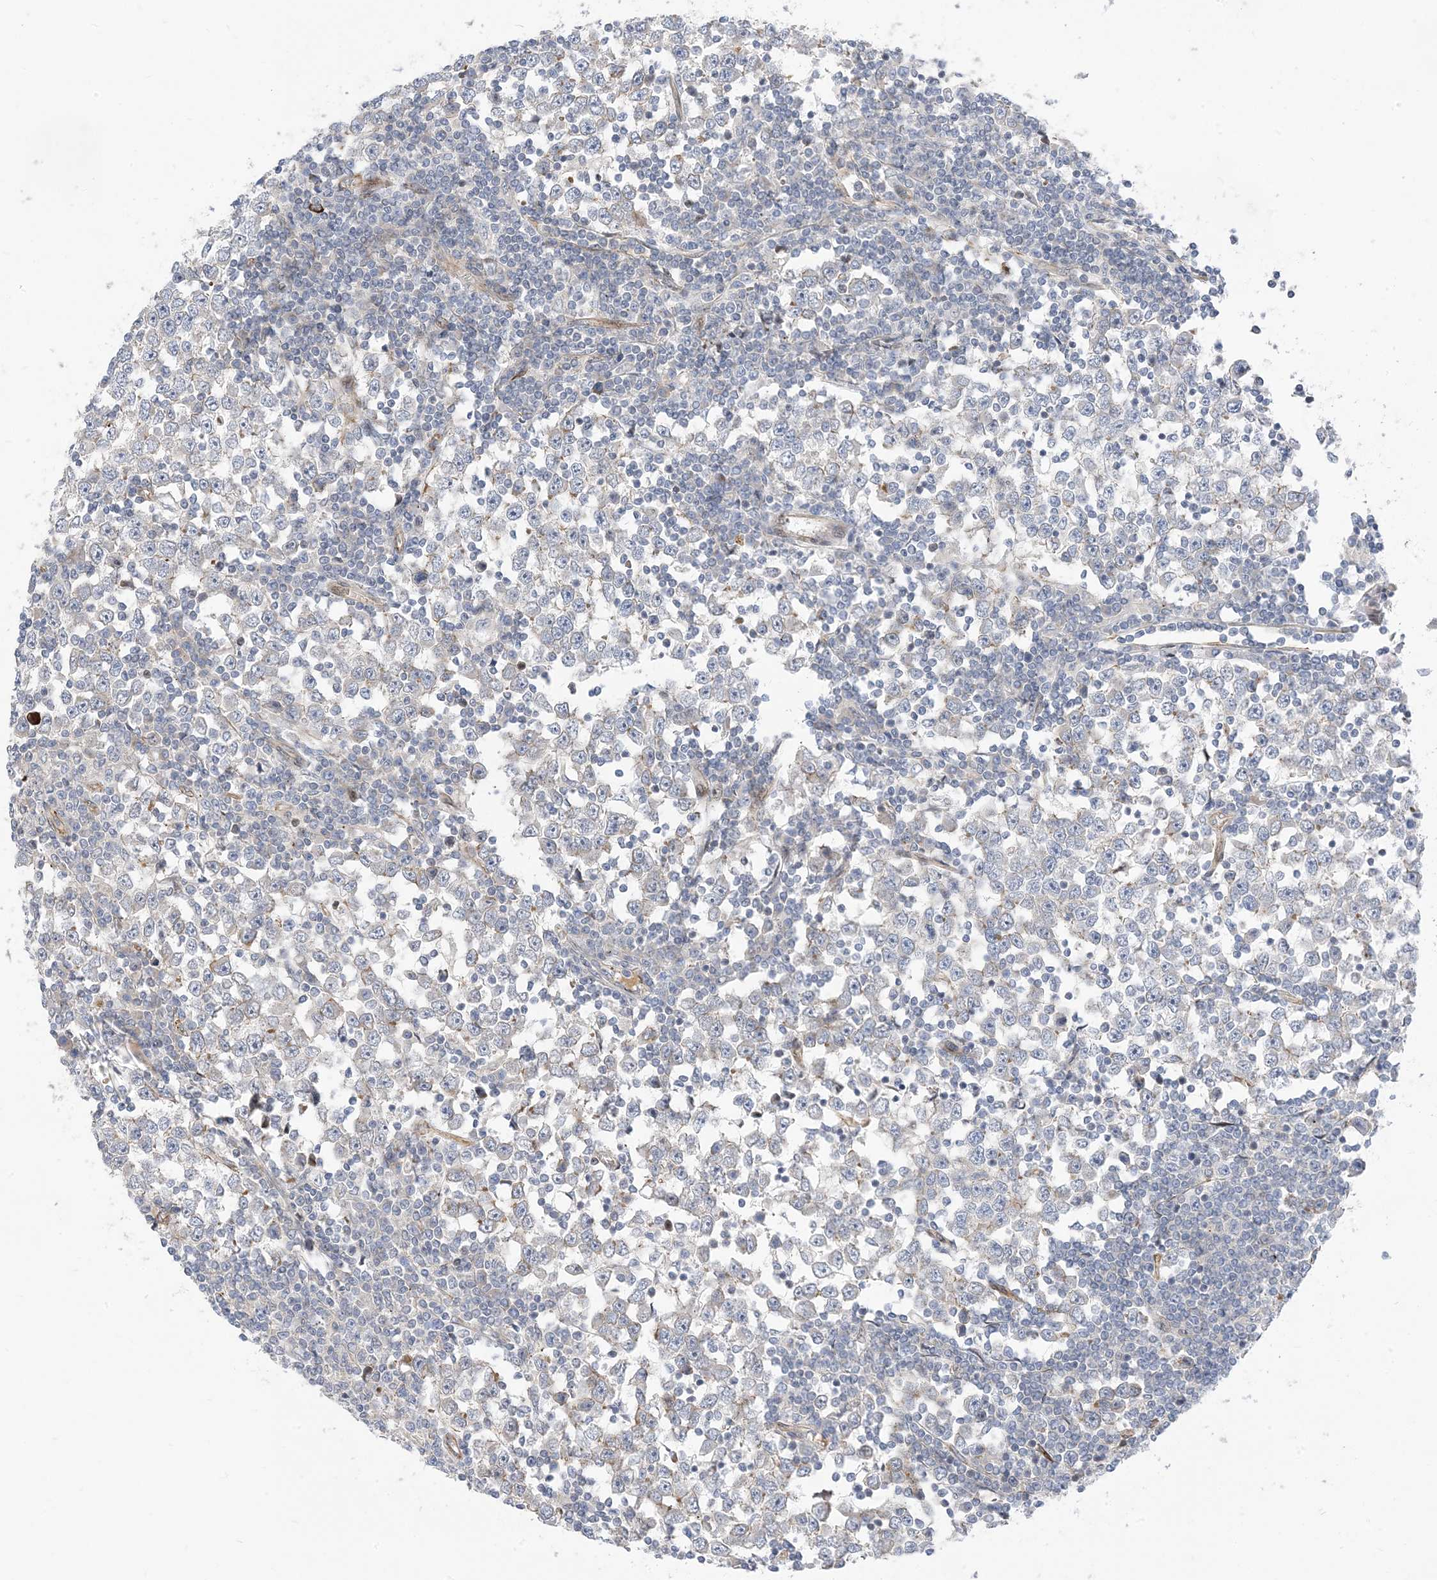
{"staining": {"intensity": "negative", "quantity": "none", "location": "none"}, "tissue": "testis cancer", "cell_type": "Tumor cells", "image_type": "cancer", "snomed": [{"axis": "morphology", "description": "Seminoma, NOS"}, {"axis": "topography", "description": "Testis"}], "caption": "A micrograph of human testis cancer is negative for staining in tumor cells.", "gene": "TYSND1", "patient": {"sex": "male", "age": 65}}